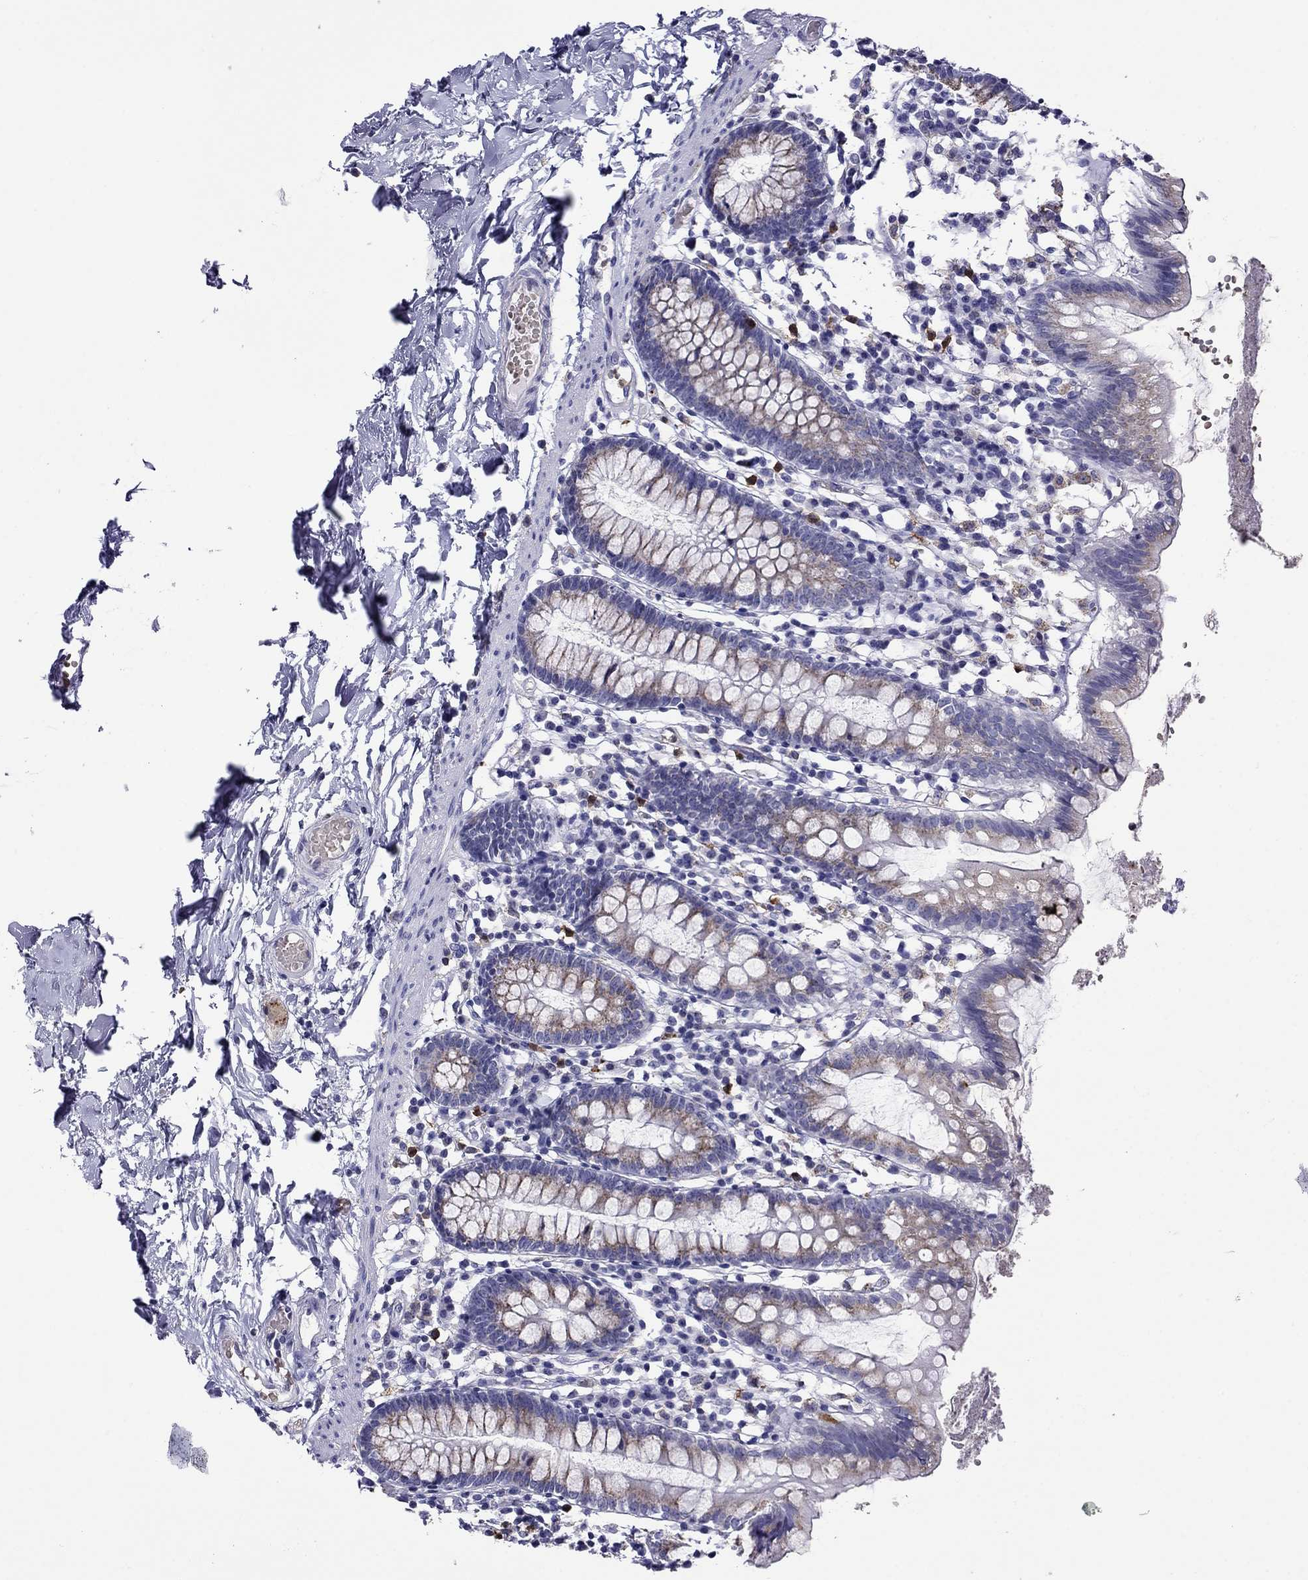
{"staining": {"intensity": "weak", "quantity": "25%-75%", "location": "cytoplasmic/membranous"}, "tissue": "small intestine", "cell_type": "Glandular cells", "image_type": "normal", "snomed": [{"axis": "morphology", "description": "Normal tissue, NOS"}, {"axis": "topography", "description": "Small intestine"}], "caption": "This is a histology image of immunohistochemistry staining of unremarkable small intestine, which shows weak expression in the cytoplasmic/membranous of glandular cells.", "gene": "SCG2", "patient": {"sex": "female", "age": 90}}